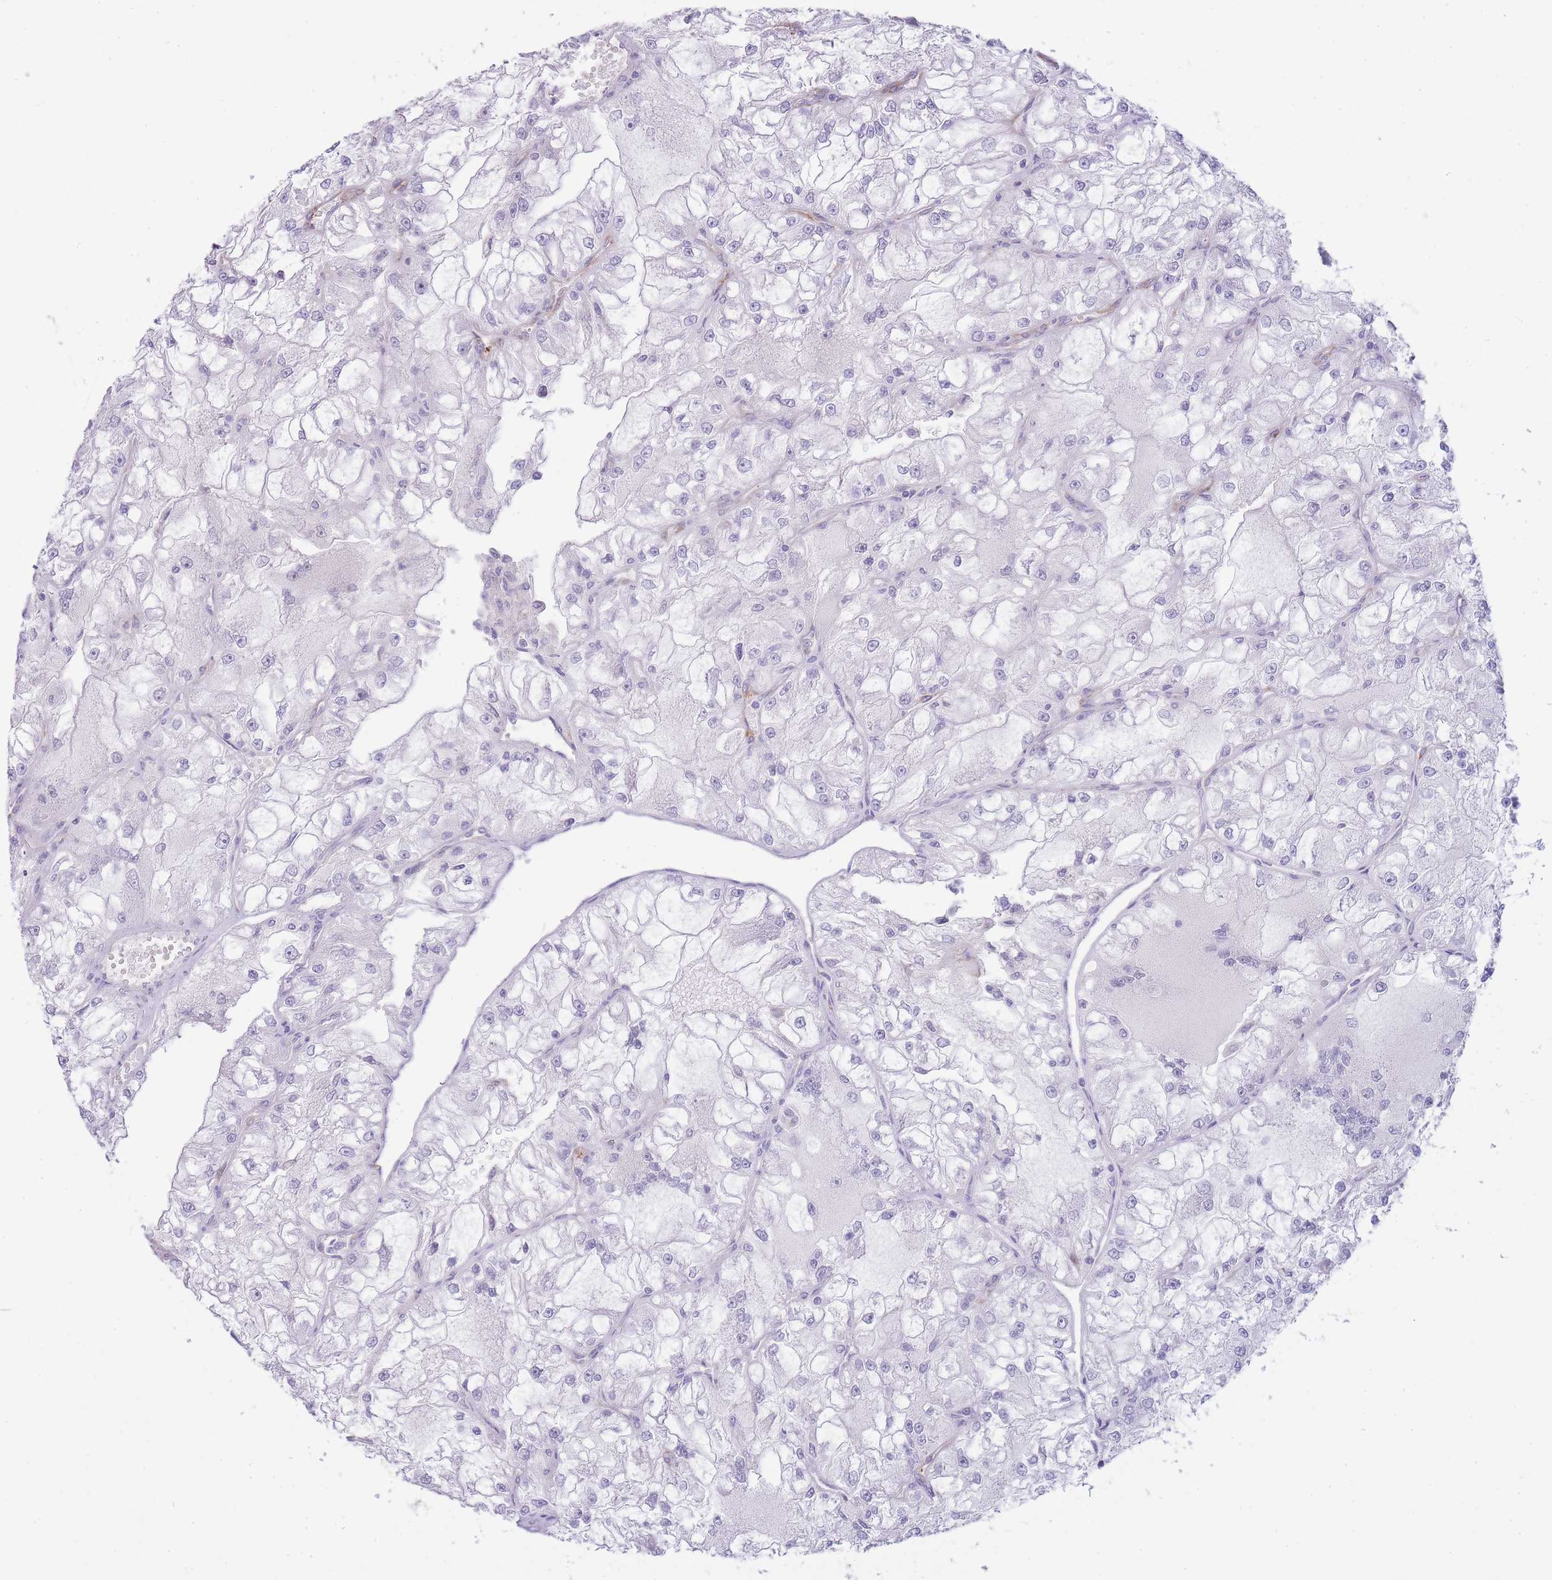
{"staining": {"intensity": "negative", "quantity": "none", "location": "none"}, "tissue": "renal cancer", "cell_type": "Tumor cells", "image_type": "cancer", "snomed": [{"axis": "morphology", "description": "Adenocarcinoma, NOS"}, {"axis": "topography", "description": "Kidney"}], "caption": "This is a photomicrograph of immunohistochemistry staining of renal cancer (adenocarcinoma), which shows no staining in tumor cells.", "gene": "UTP14A", "patient": {"sex": "female", "age": 72}}